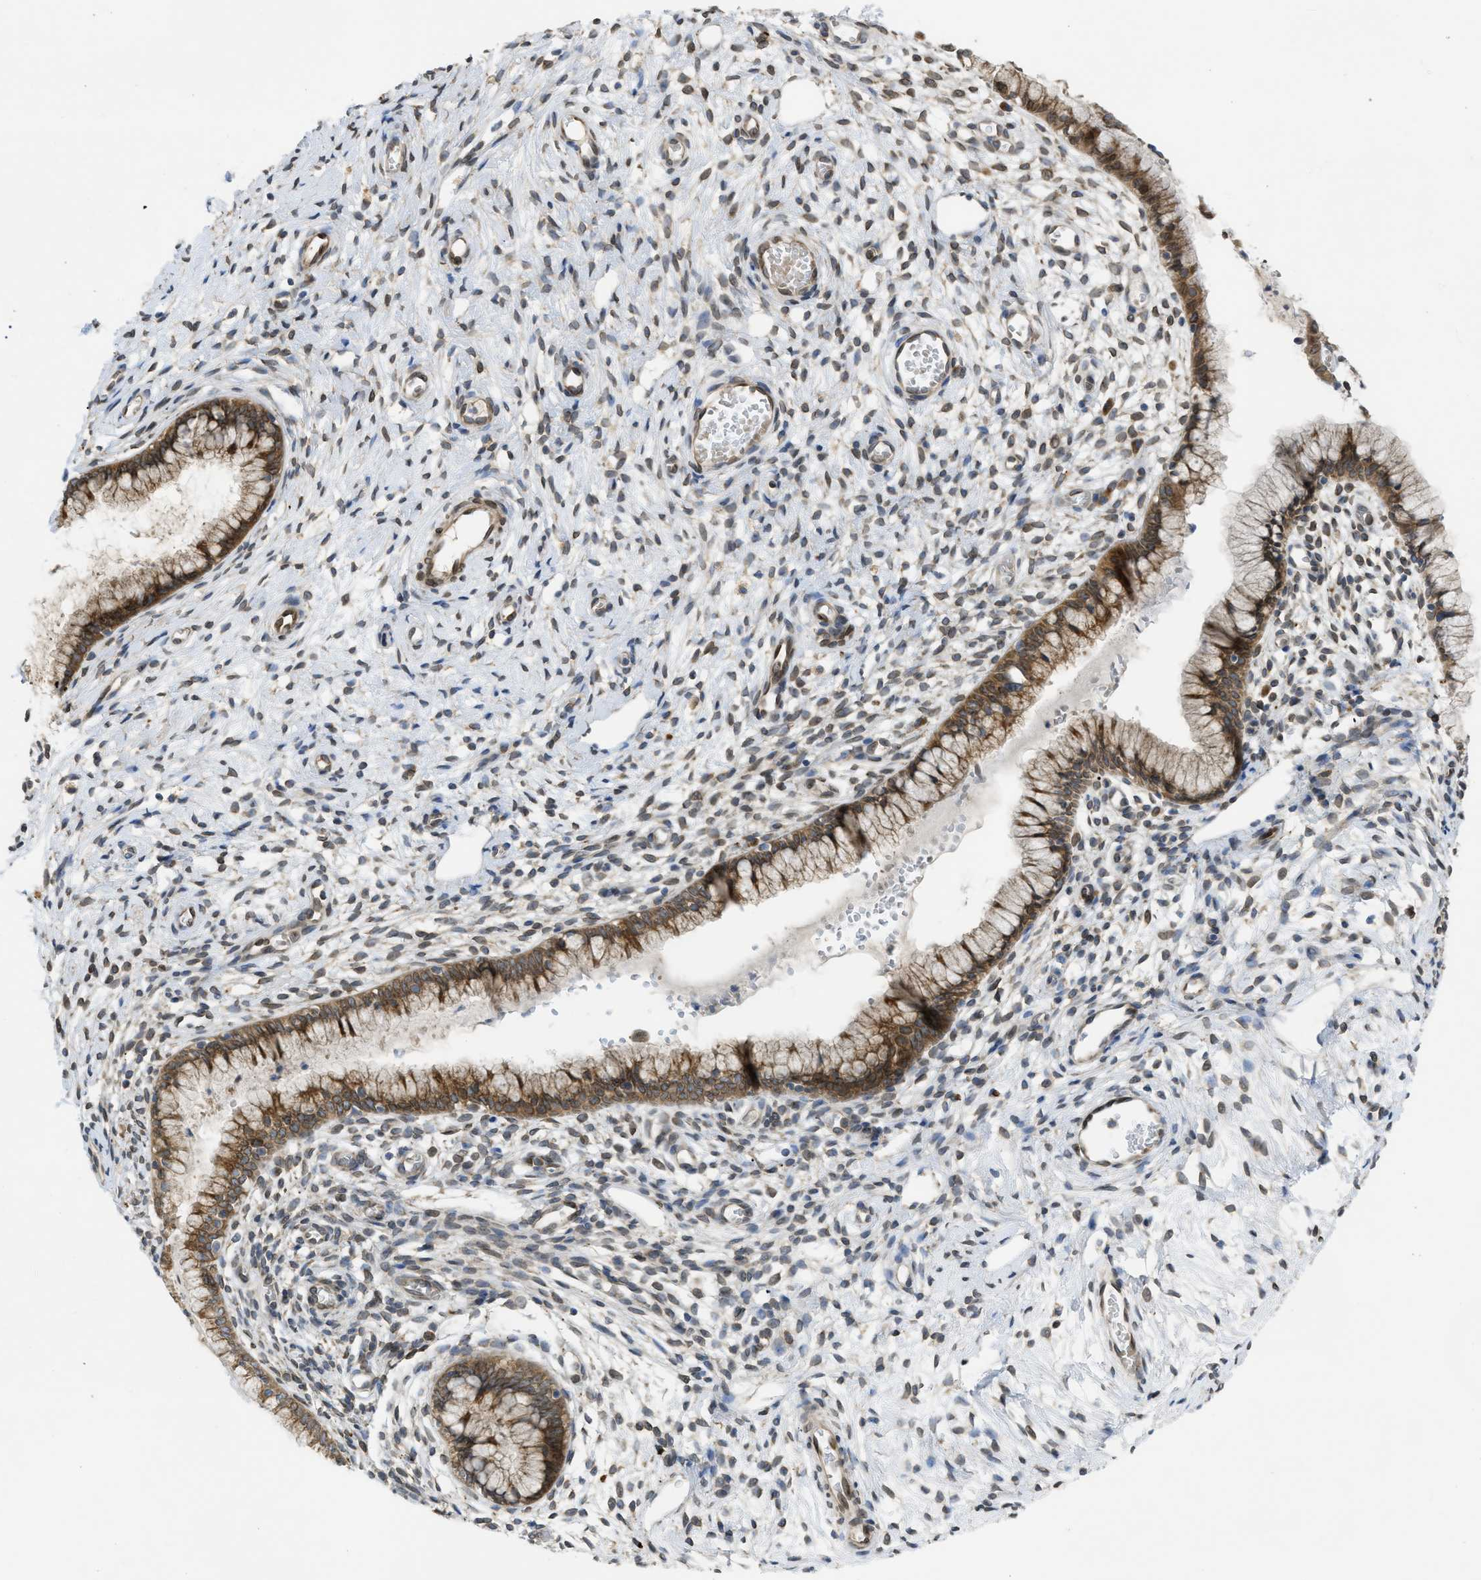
{"staining": {"intensity": "moderate", "quantity": ">75%", "location": "cytoplasmic/membranous"}, "tissue": "cervix", "cell_type": "Glandular cells", "image_type": "normal", "snomed": [{"axis": "morphology", "description": "Normal tissue, NOS"}, {"axis": "topography", "description": "Cervix"}], "caption": "Moderate cytoplasmic/membranous expression is seen in about >75% of glandular cells in benign cervix. The staining is performed using DAB brown chromogen to label protein expression. The nuclei are counter-stained blue using hematoxylin.", "gene": "EIF2AK3", "patient": {"sex": "female", "age": 65}}